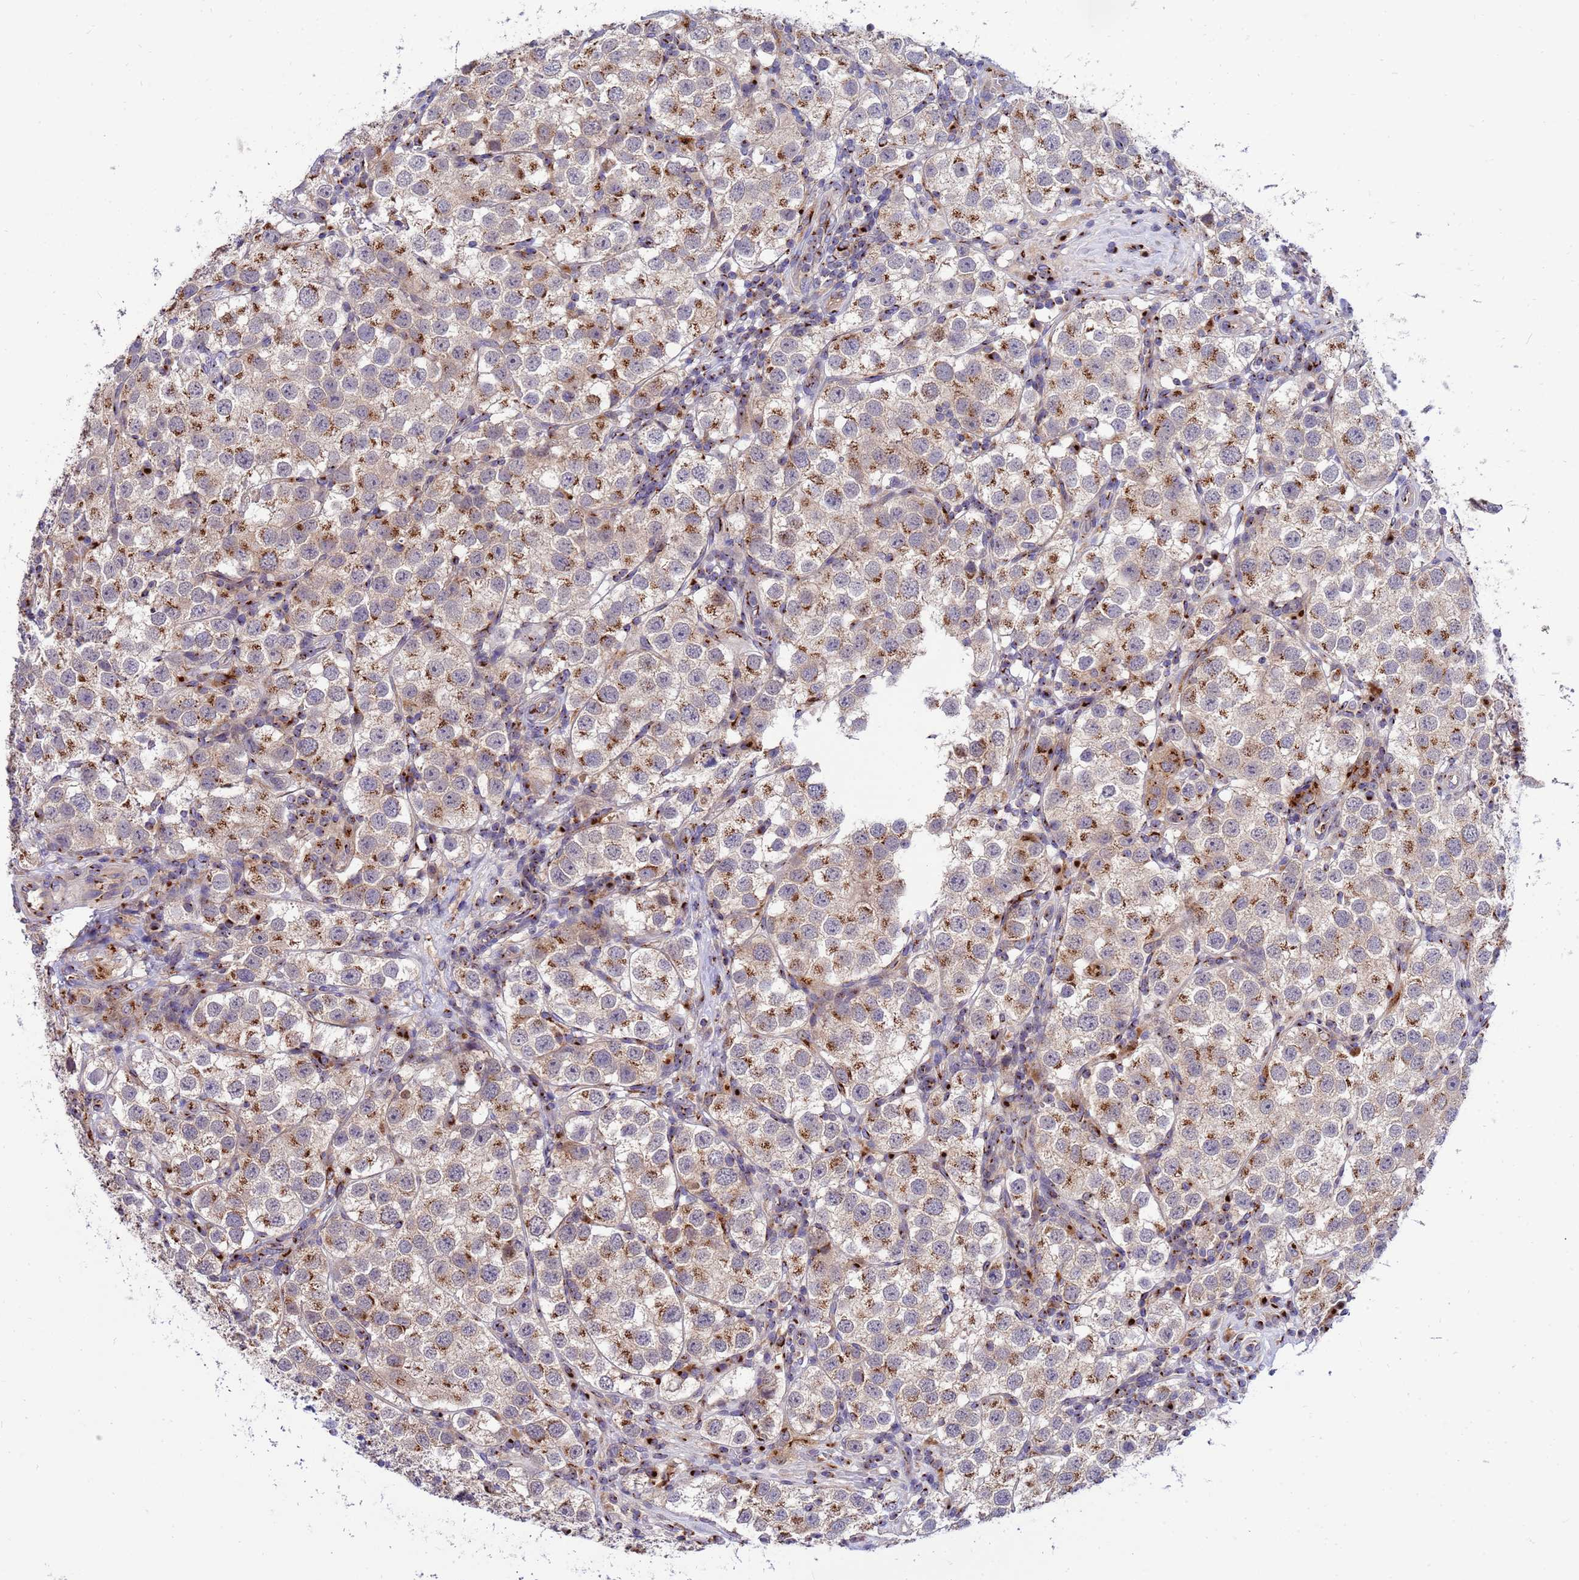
{"staining": {"intensity": "moderate", "quantity": "25%-75%", "location": "cytoplasmic/membranous"}, "tissue": "testis cancer", "cell_type": "Tumor cells", "image_type": "cancer", "snomed": [{"axis": "morphology", "description": "Seminoma, NOS"}, {"axis": "topography", "description": "Testis"}], "caption": "Immunohistochemistry (IHC) (DAB (3,3'-diaminobenzidine)) staining of human testis cancer (seminoma) reveals moderate cytoplasmic/membranous protein positivity in approximately 25%-75% of tumor cells.", "gene": "HPS3", "patient": {"sex": "male", "age": 37}}